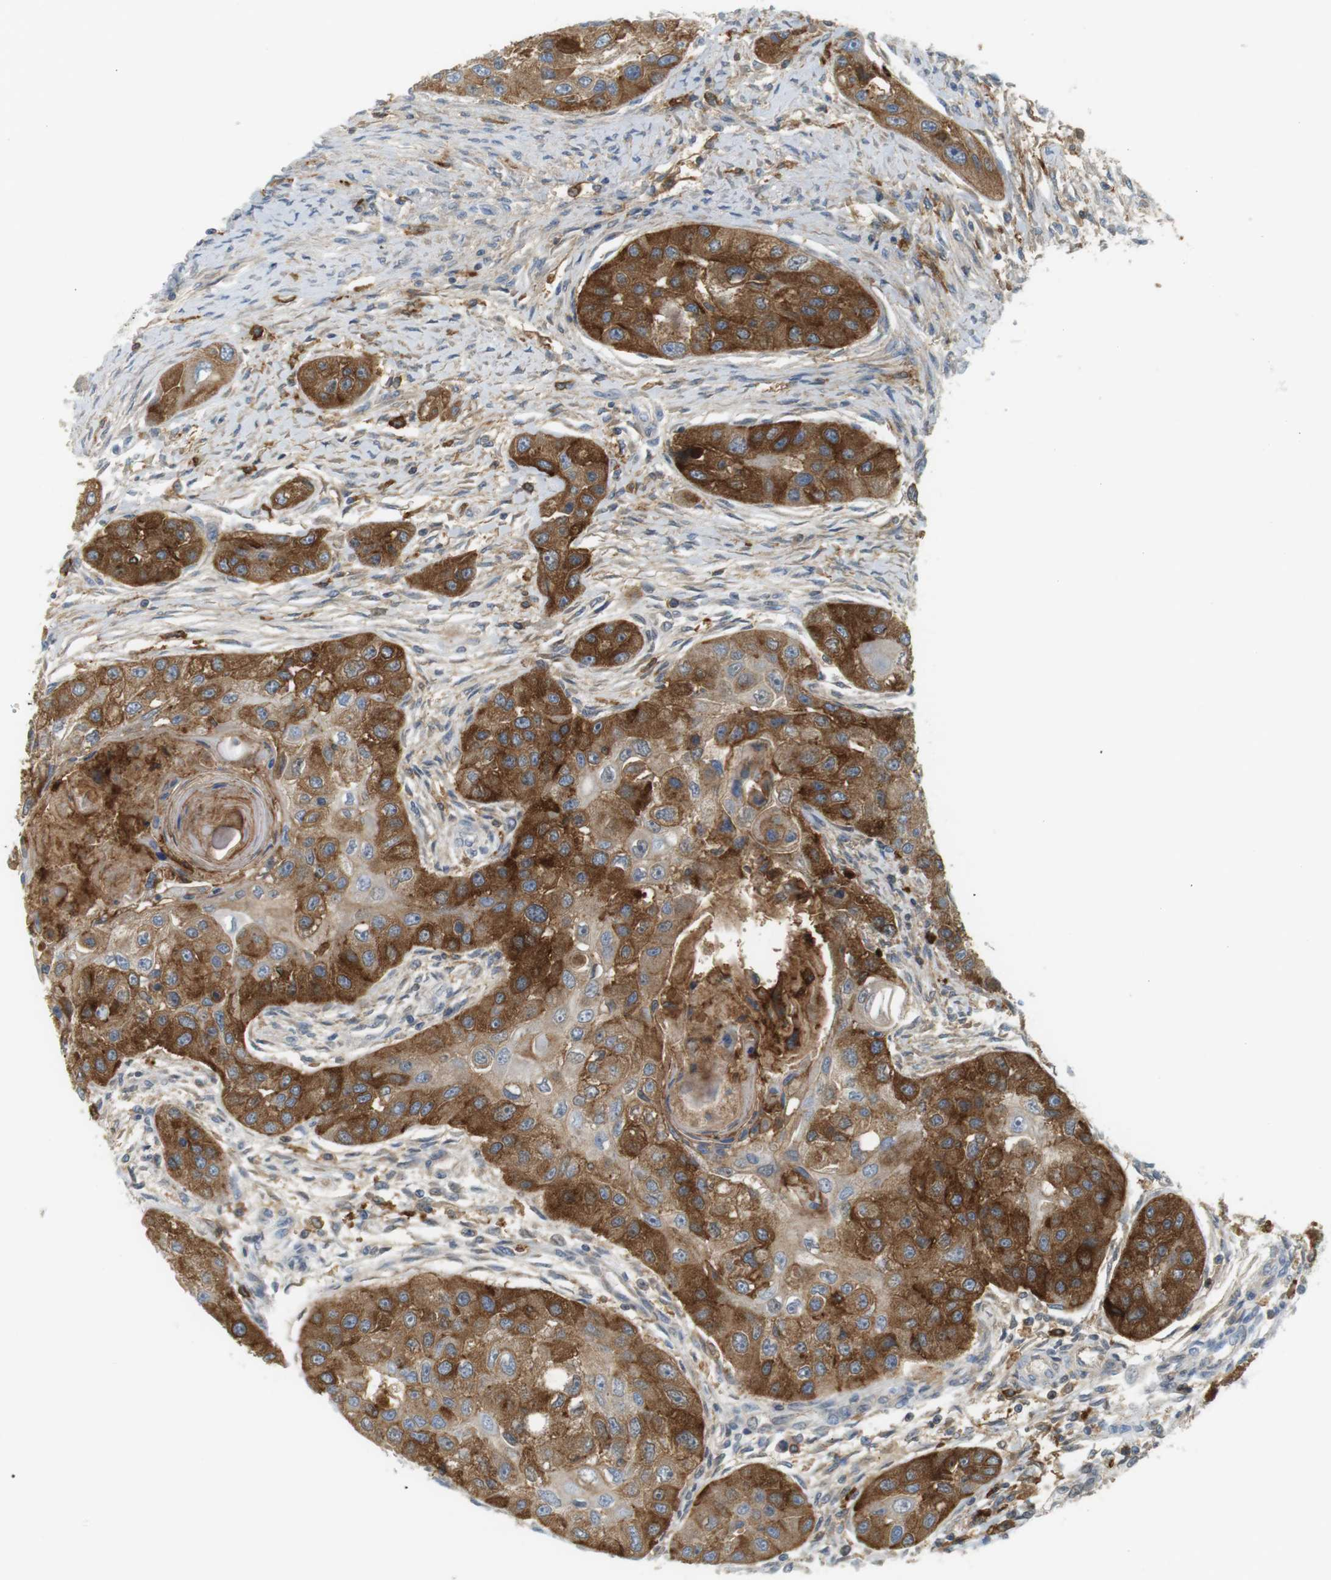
{"staining": {"intensity": "strong", "quantity": ">75%", "location": "cytoplasmic/membranous"}, "tissue": "head and neck cancer", "cell_type": "Tumor cells", "image_type": "cancer", "snomed": [{"axis": "morphology", "description": "Normal tissue, NOS"}, {"axis": "morphology", "description": "Squamous cell carcinoma, NOS"}, {"axis": "topography", "description": "Skeletal muscle"}, {"axis": "topography", "description": "Head-Neck"}], "caption": "This micrograph exhibits IHC staining of human head and neck cancer (squamous cell carcinoma), with high strong cytoplasmic/membranous staining in about >75% of tumor cells.", "gene": "SIRPA", "patient": {"sex": "male", "age": 51}}